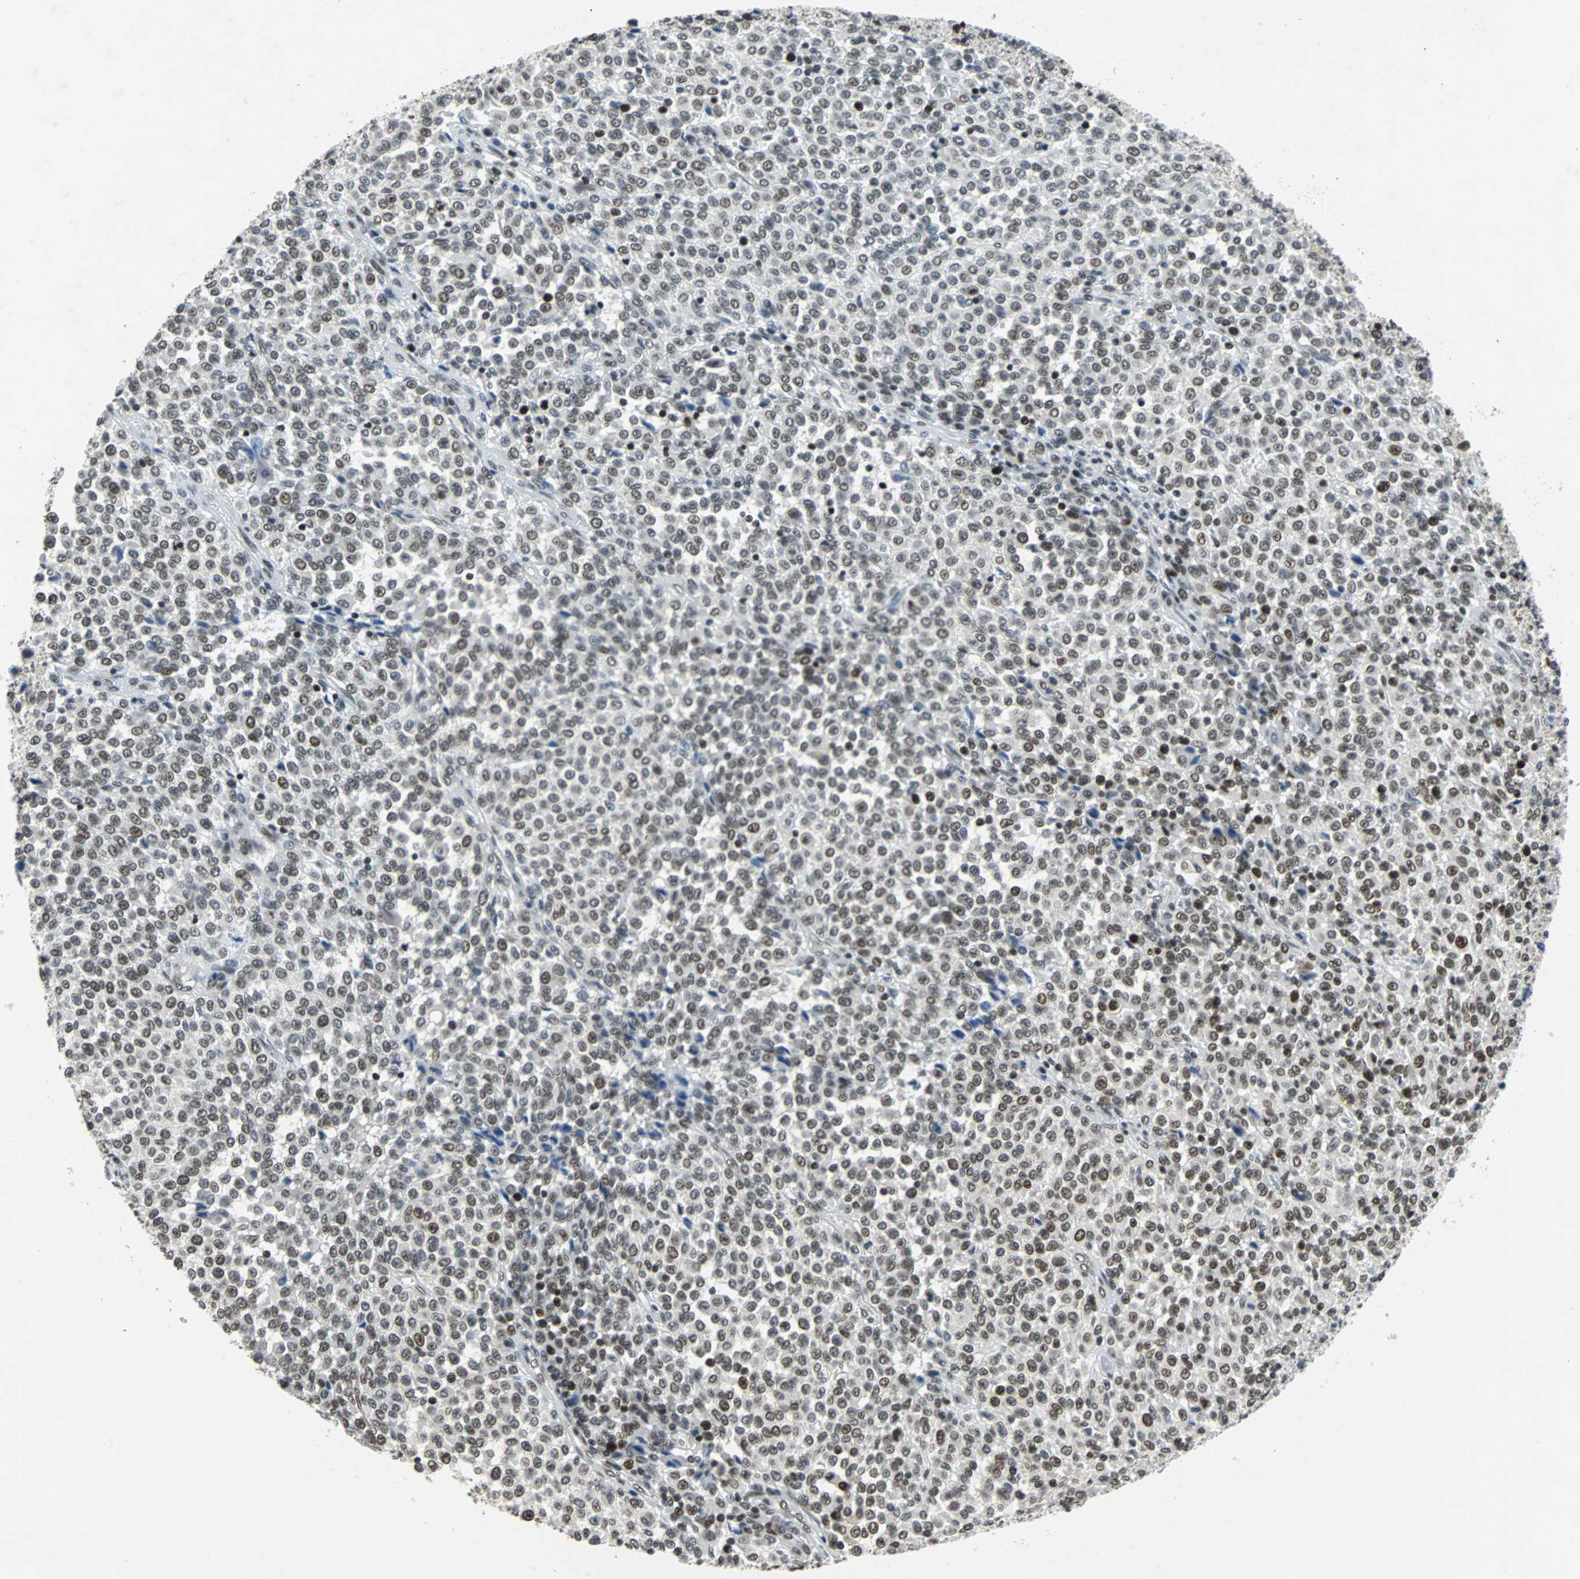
{"staining": {"intensity": "moderate", "quantity": ">75%", "location": "nuclear"}, "tissue": "melanoma", "cell_type": "Tumor cells", "image_type": "cancer", "snomed": [{"axis": "morphology", "description": "Malignant melanoma, Metastatic site"}, {"axis": "topography", "description": "Pancreas"}], "caption": "The histopathology image shows staining of melanoma, revealing moderate nuclear protein staining (brown color) within tumor cells.", "gene": "GATAD2A", "patient": {"sex": "female", "age": 30}}